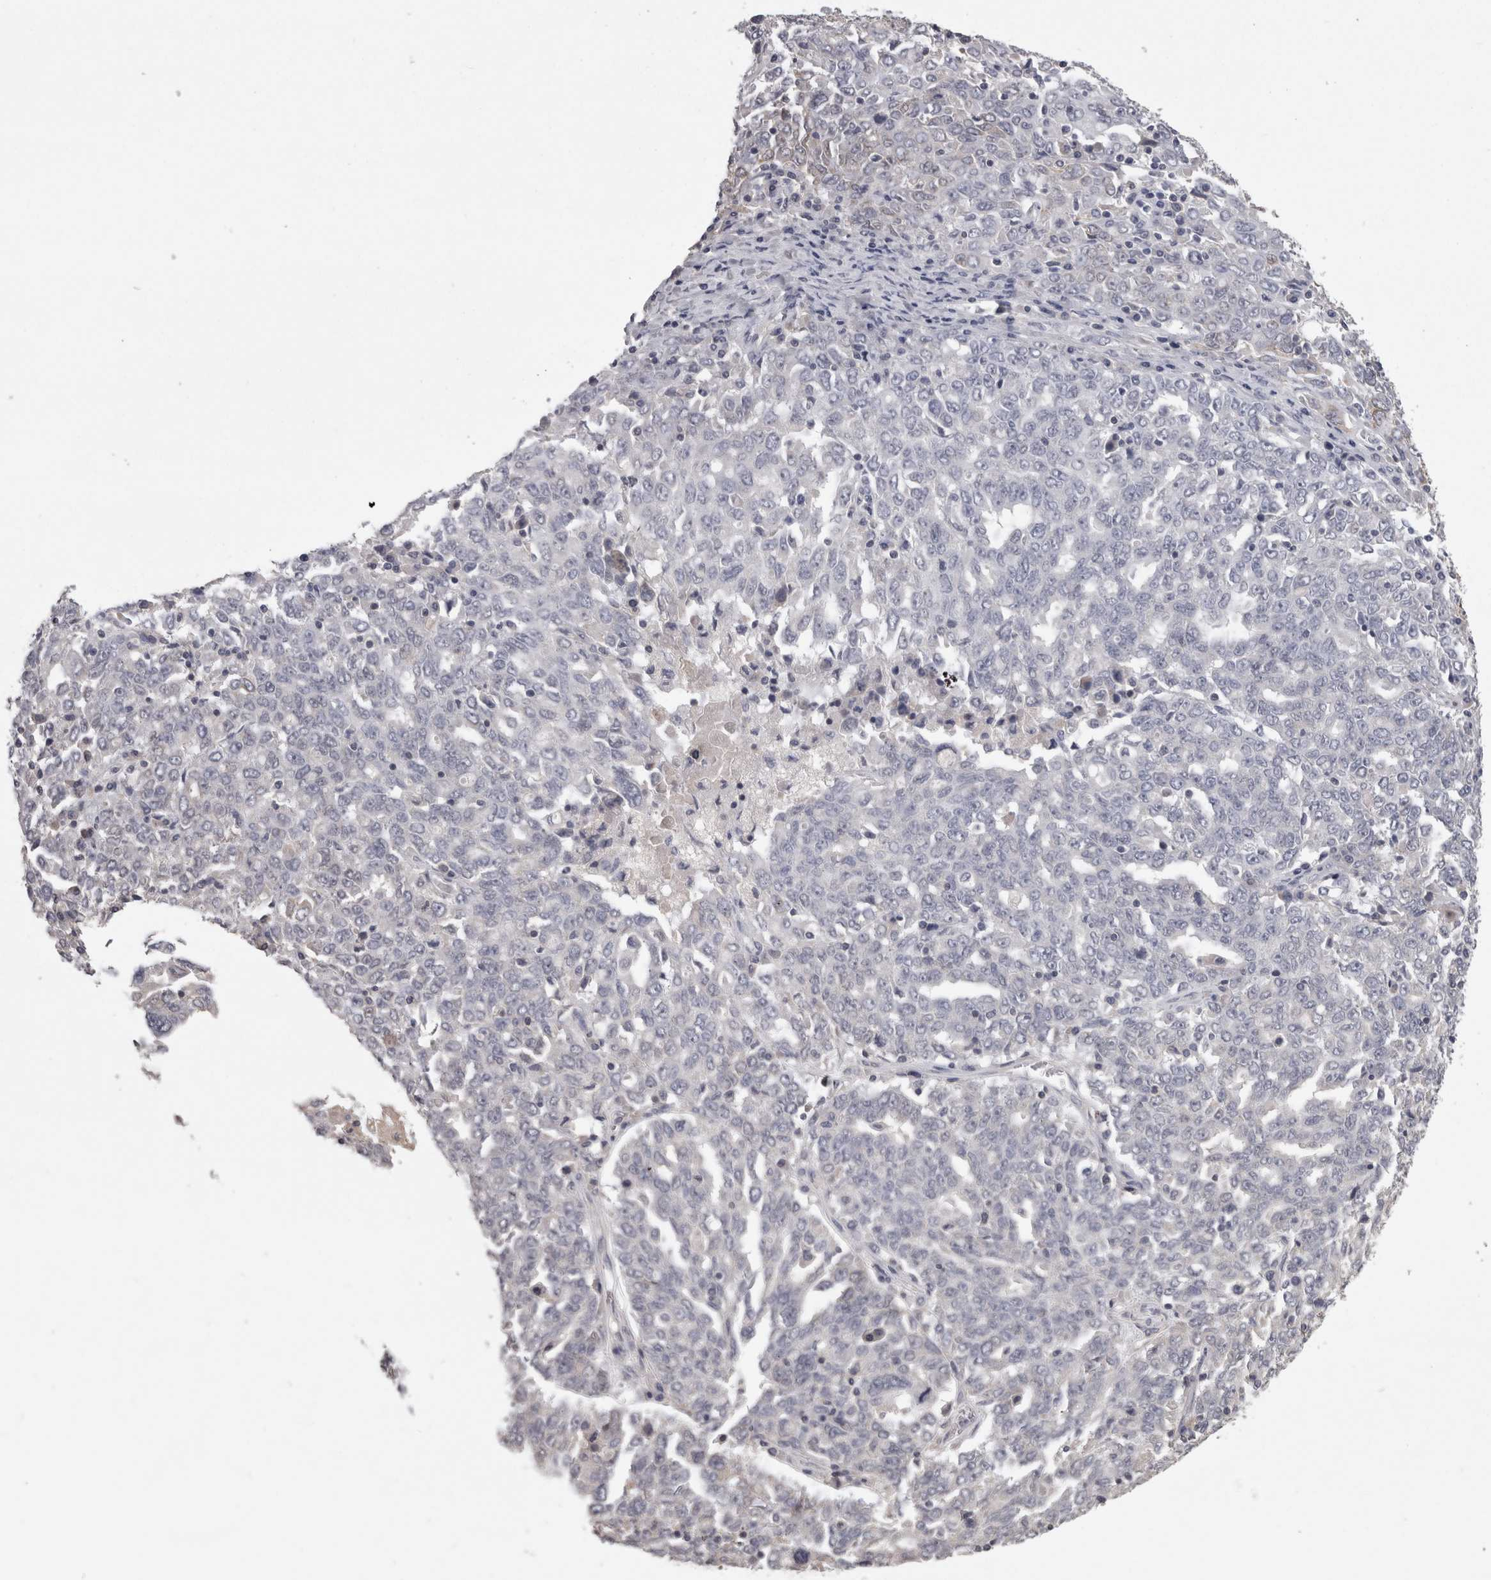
{"staining": {"intensity": "negative", "quantity": "none", "location": "none"}, "tissue": "ovarian cancer", "cell_type": "Tumor cells", "image_type": "cancer", "snomed": [{"axis": "morphology", "description": "Carcinoma, endometroid"}, {"axis": "topography", "description": "Ovary"}], "caption": "The image displays no staining of tumor cells in endometroid carcinoma (ovarian). (DAB immunohistochemistry (IHC) with hematoxylin counter stain).", "gene": "PON3", "patient": {"sex": "female", "age": 62}}